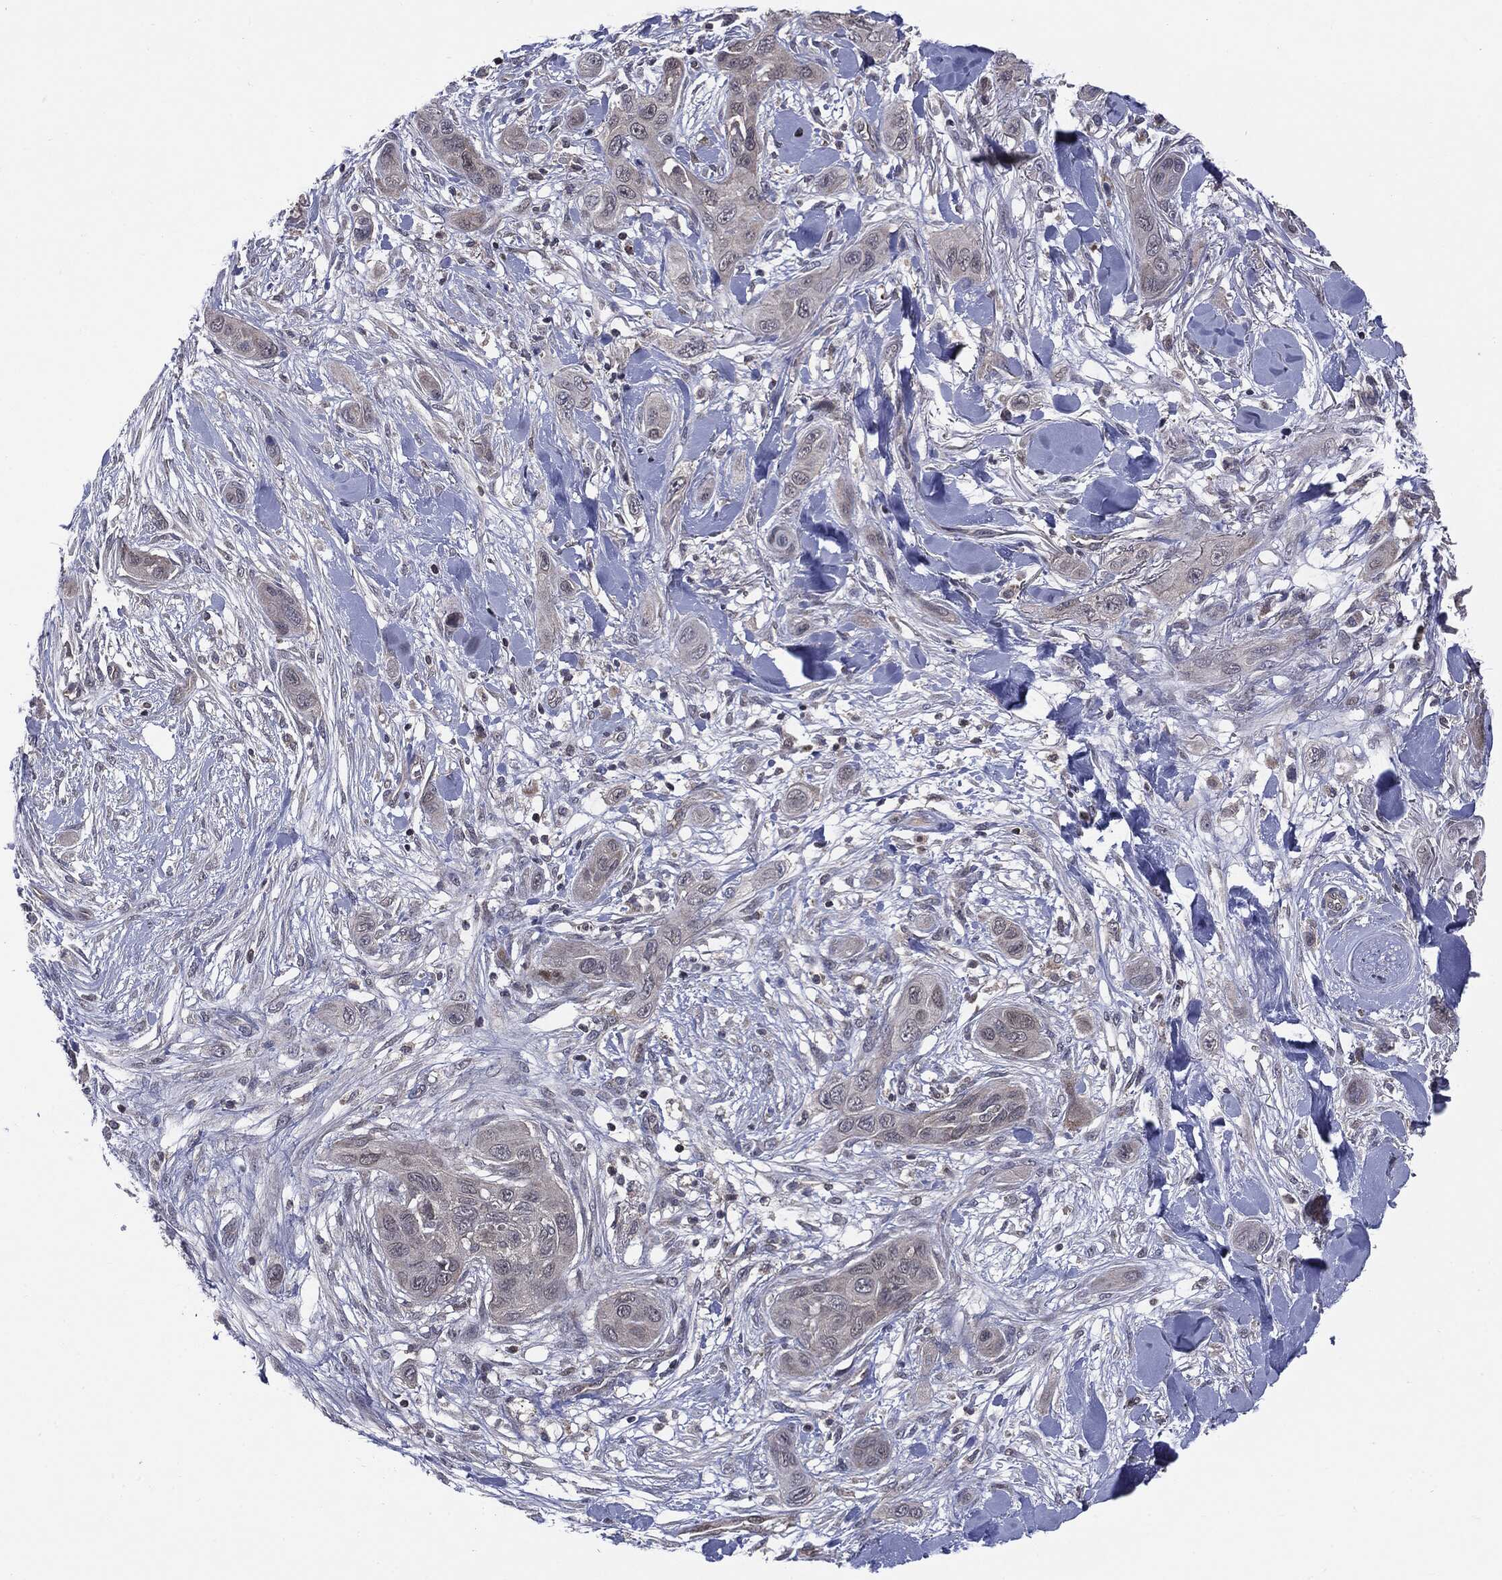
{"staining": {"intensity": "negative", "quantity": "none", "location": "none"}, "tissue": "skin cancer", "cell_type": "Tumor cells", "image_type": "cancer", "snomed": [{"axis": "morphology", "description": "Squamous cell carcinoma, NOS"}, {"axis": "topography", "description": "Skin"}], "caption": "DAB immunohistochemical staining of skin squamous cell carcinoma displays no significant staining in tumor cells.", "gene": "PTPA", "patient": {"sex": "male", "age": 78}}